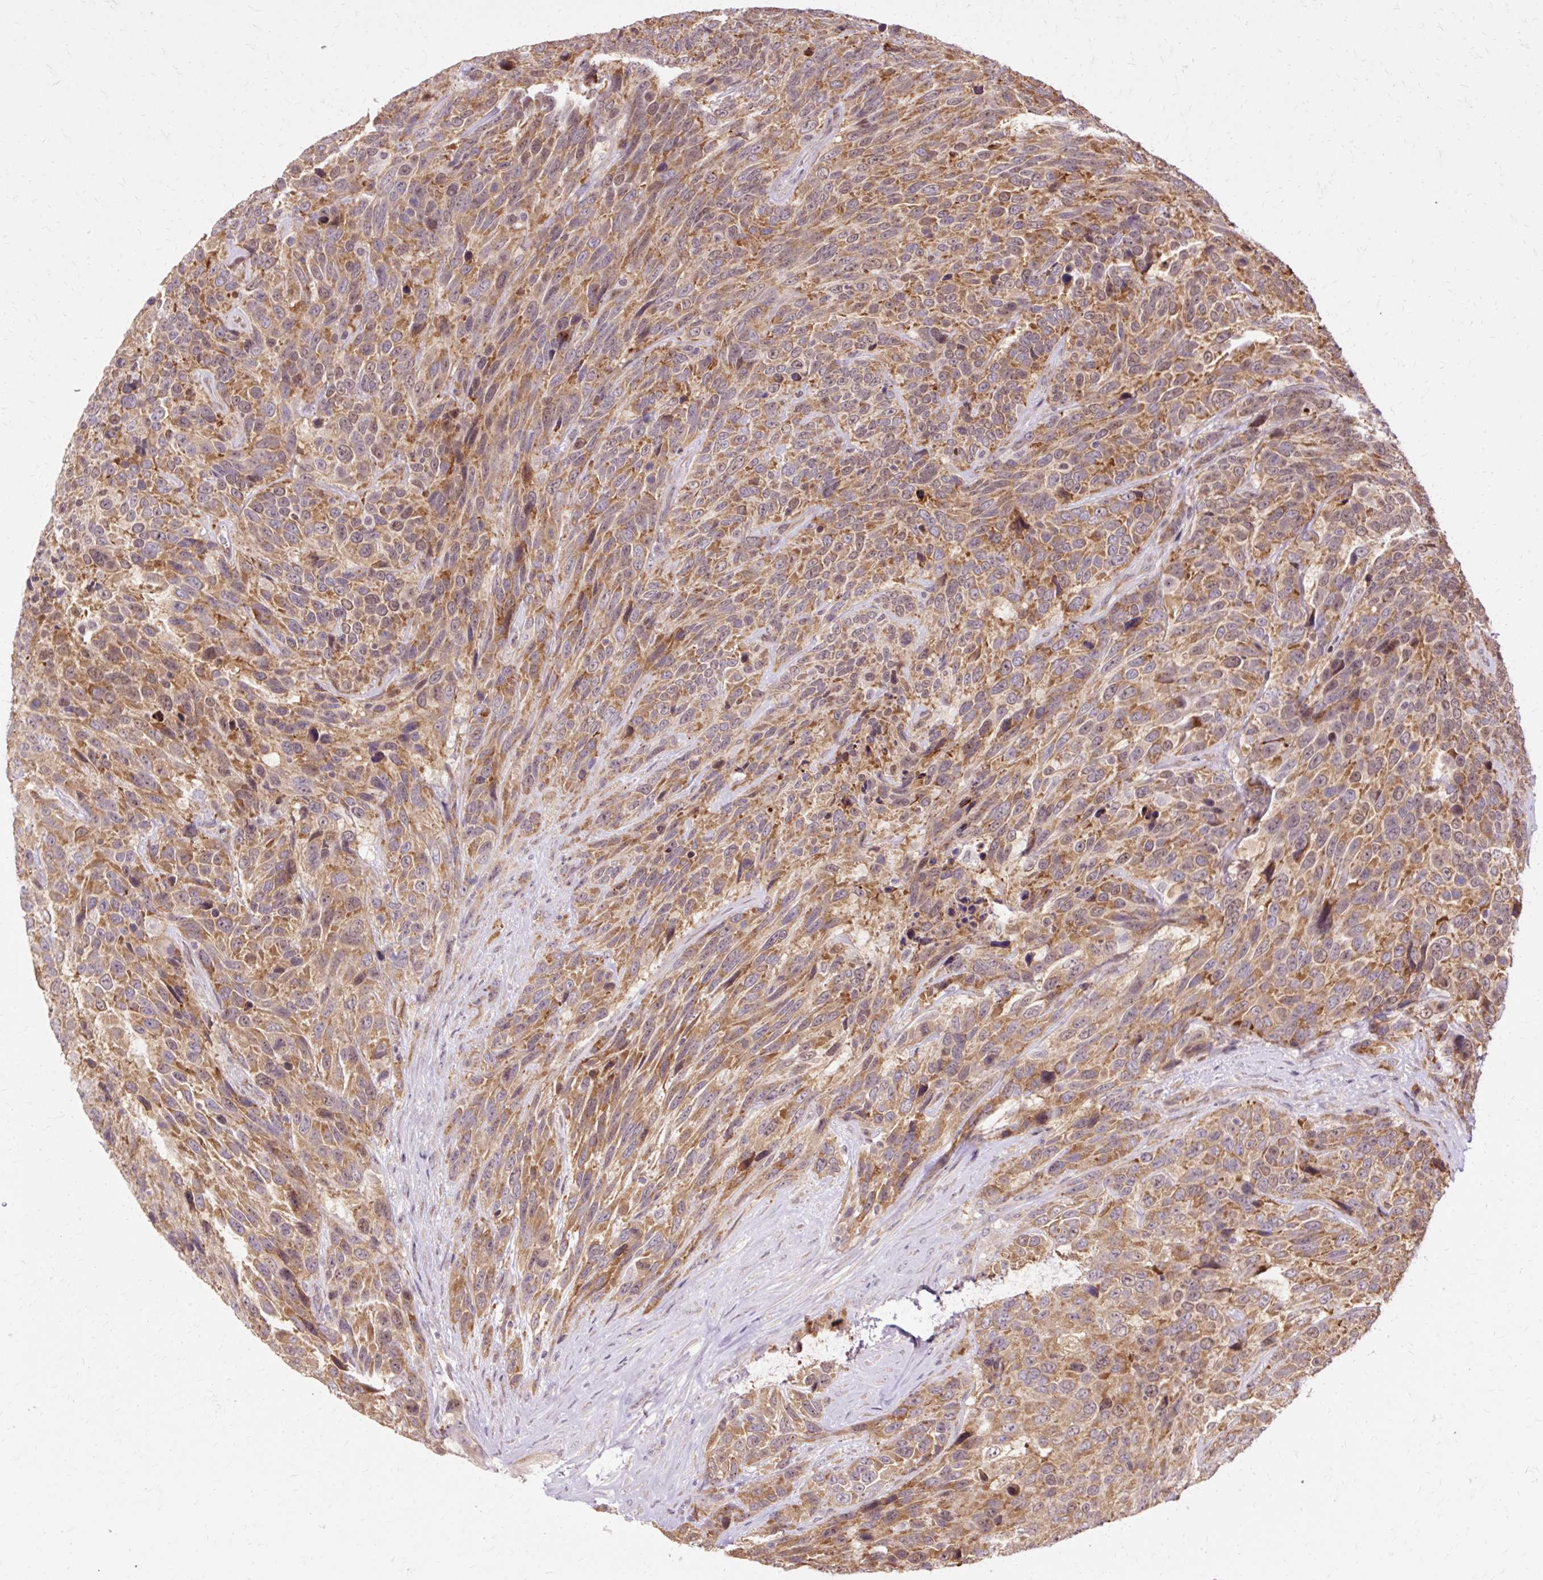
{"staining": {"intensity": "moderate", "quantity": ">75%", "location": "cytoplasmic/membranous"}, "tissue": "urothelial cancer", "cell_type": "Tumor cells", "image_type": "cancer", "snomed": [{"axis": "morphology", "description": "Urothelial carcinoma, High grade"}, {"axis": "topography", "description": "Urinary bladder"}], "caption": "High-power microscopy captured an immunohistochemistry (IHC) micrograph of urothelial cancer, revealing moderate cytoplasmic/membranous positivity in about >75% of tumor cells. Using DAB (3,3'-diaminobenzidine) (brown) and hematoxylin (blue) stains, captured at high magnification using brightfield microscopy.", "gene": "GEMIN2", "patient": {"sex": "female", "age": 70}}